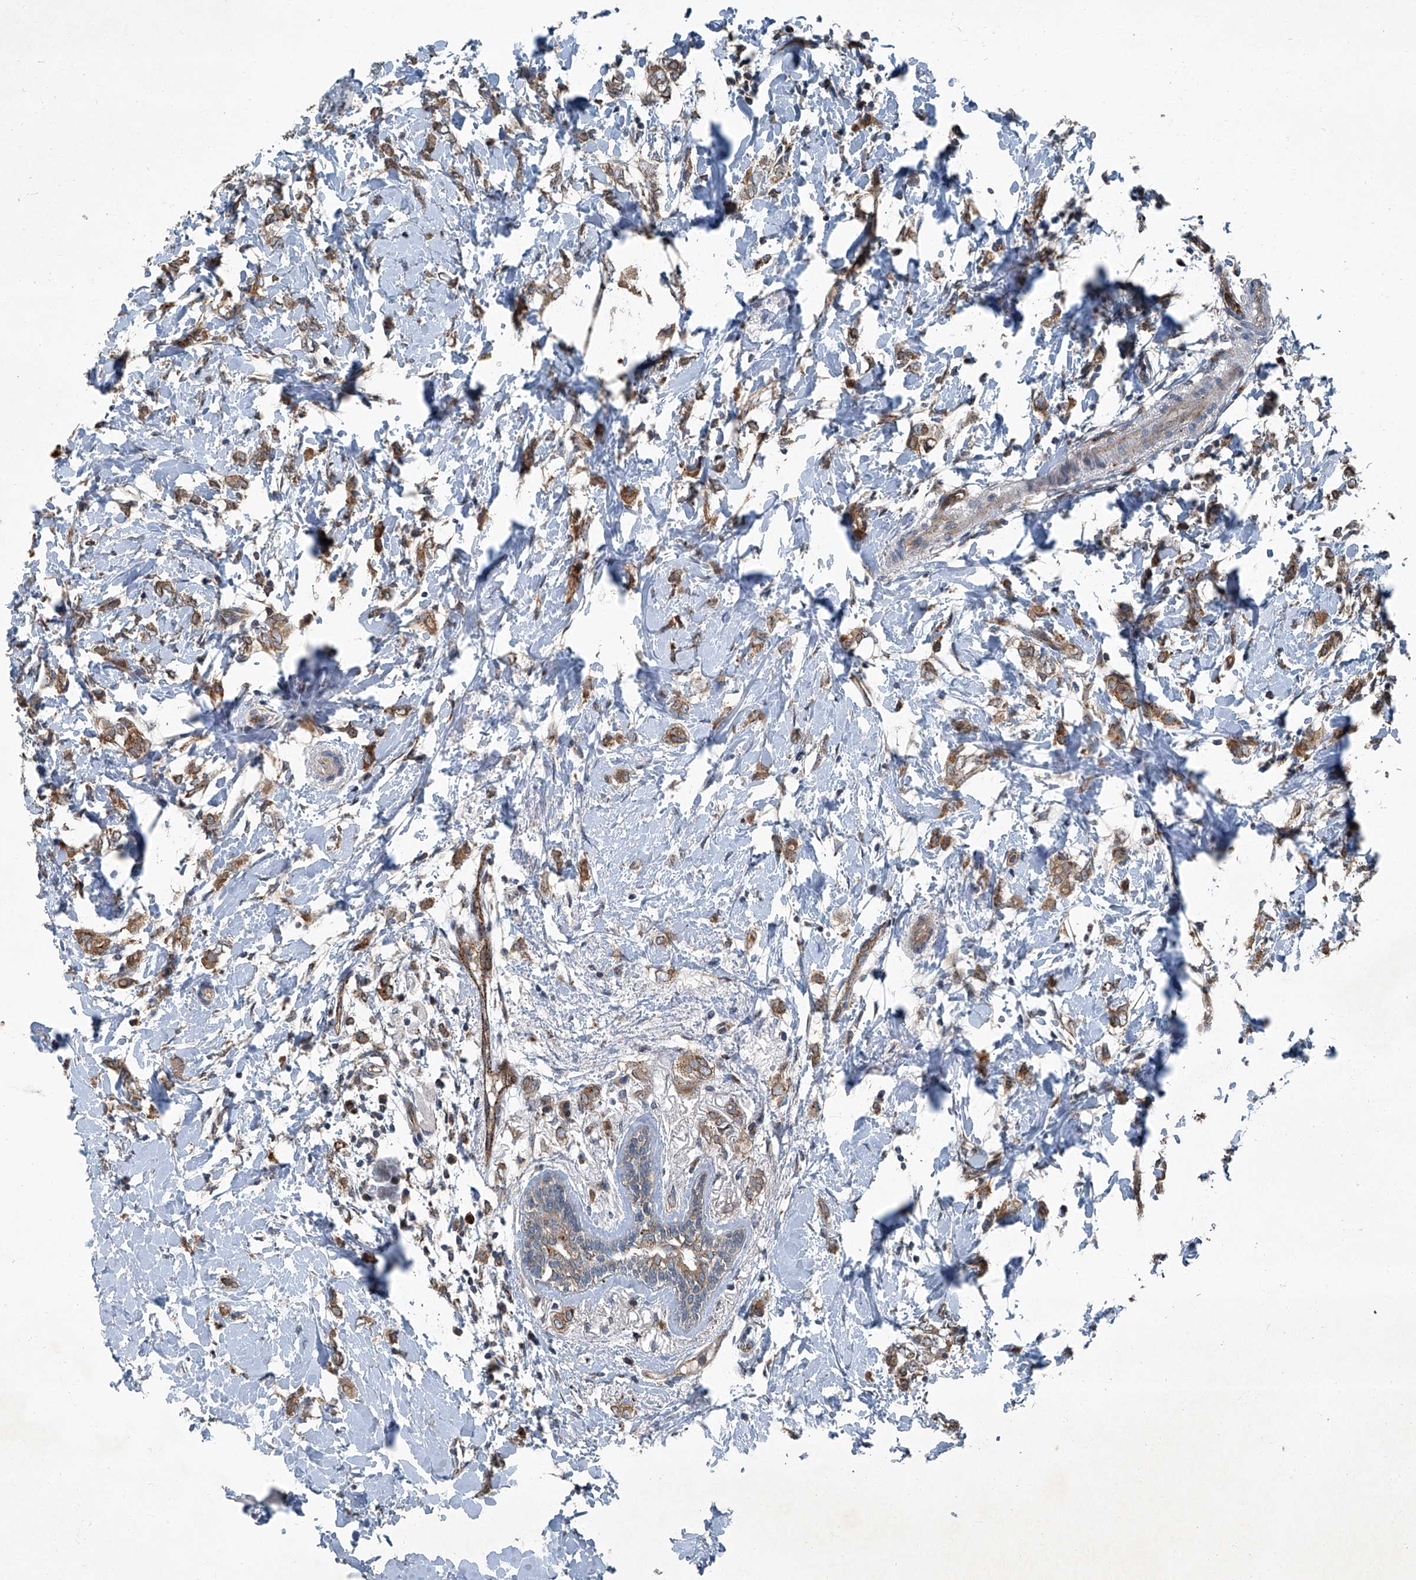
{"staining": {"intensity": "moderate", "quantity": ">75%", "location": "cytoplasmic/membranous"}, "tissue": "breast cancer", "cell_type": "Tumor cells", "image_type": "cancer", "snomed": [{"axis": "morphology", "description": "Normal tissue, NOS"}, {"axis": "morphology", "description": "Lobular carcinoma"}, {"axis": "topography", "description": "Breast"}], "caption": "Protein expression analysis of human breast cancer reveals moderate cytoplasmic/membranous staining in about >75% of tumor cells.", "gene": "SENP2", "patient": {"sex": "female", "age": 47}}